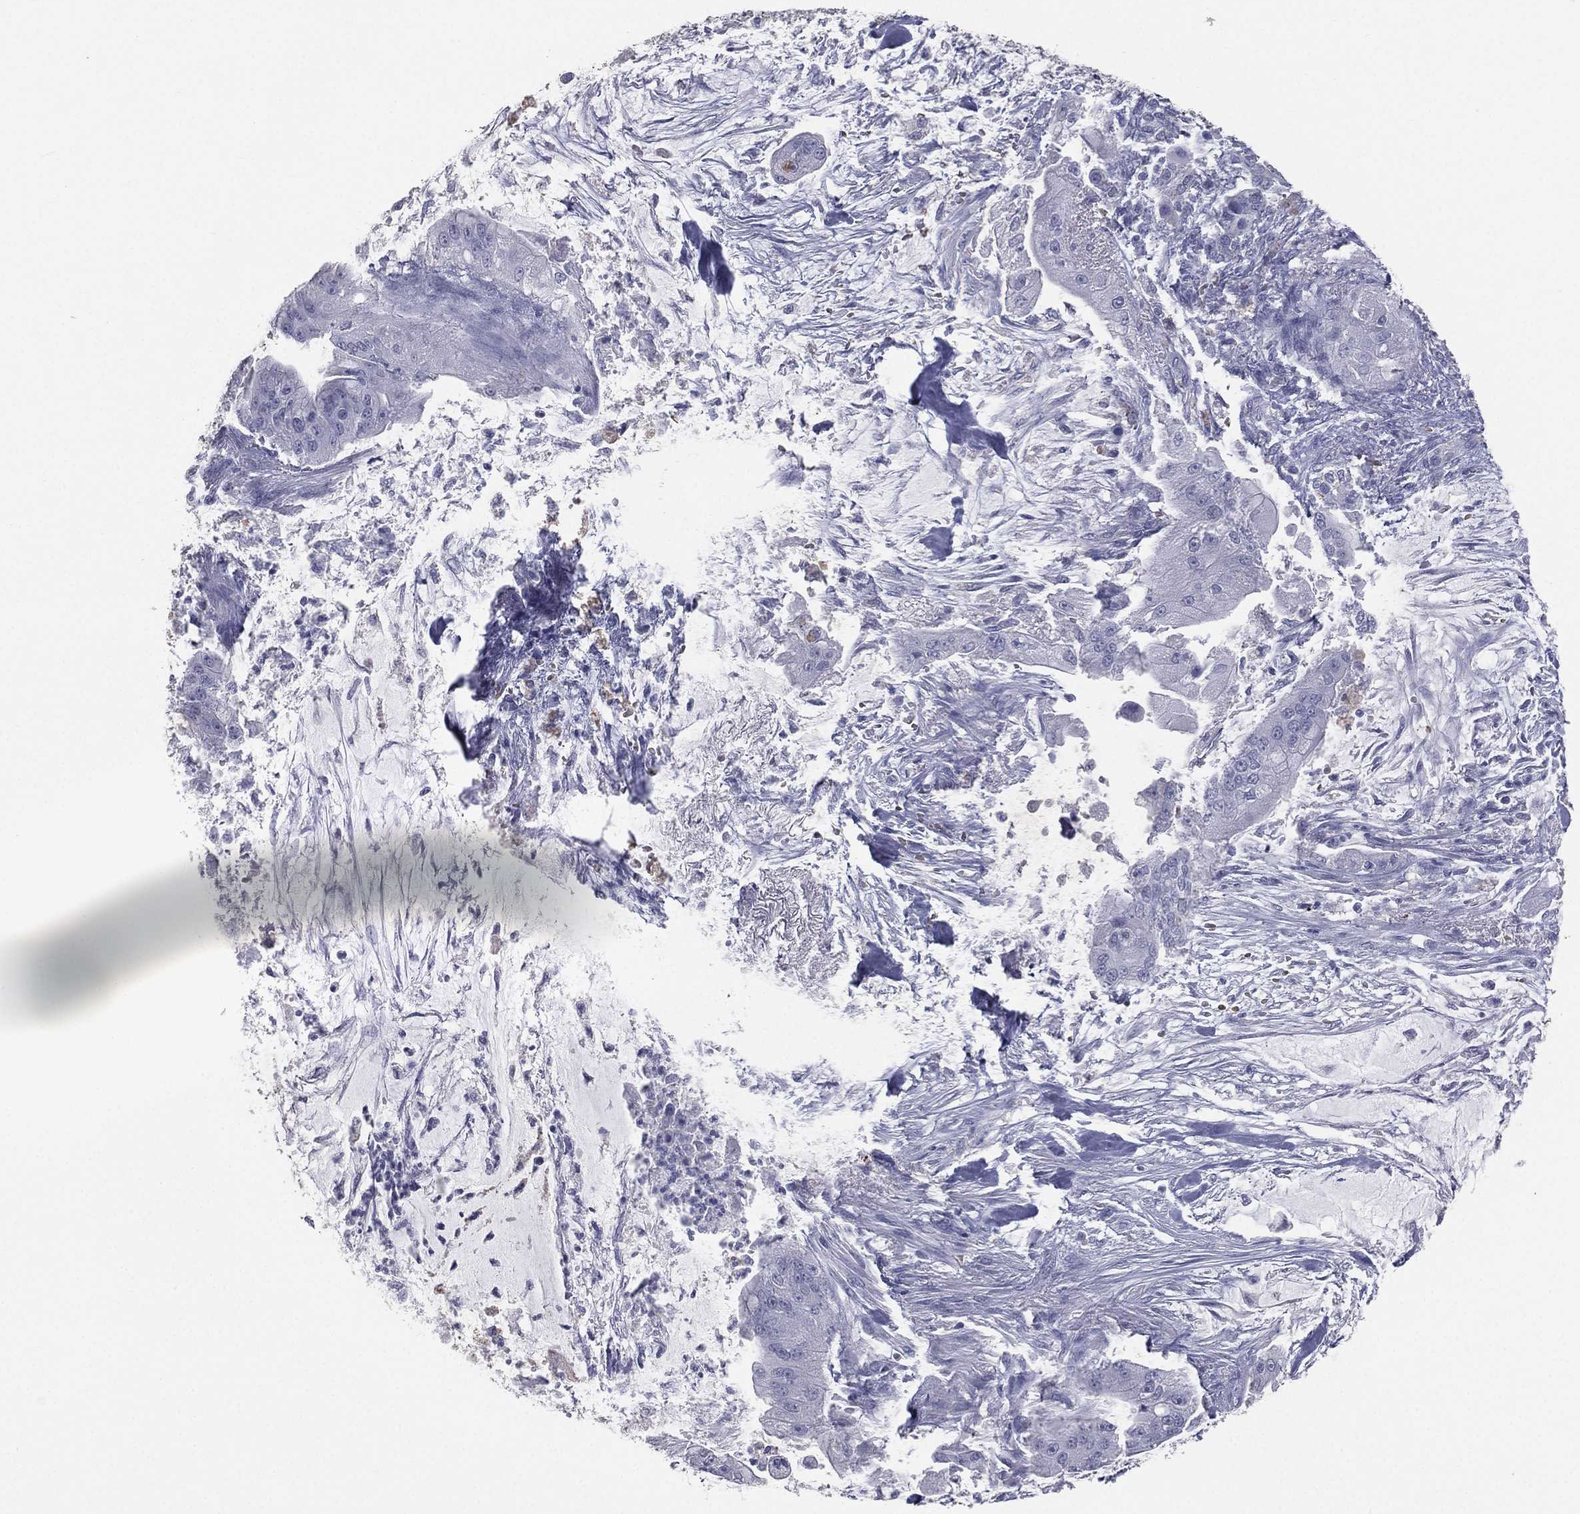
{"staining": {"intensity": "negative", "quantity": "none", "location": "none"}, "tissue": "pancreatic cancer", "cell_type": "Tumor cells", "image_type": "cancer", "snomed": [{"axis": "morphology", "description": "Normal tissue, NOS"}, {"axis": "morphology", "description": "Inflammation, NOS"}, {"axis": "morphology", "description": "Adenocarcinoma, NOS"}, {"axis": "topography", "description": "Pancreas"}], "caption": "DAB immunohistochemical staining of human pancreatic adenocarcinoma reveals no significant staining in tumor cells. The staining is performed using DAB (3,3'-diaminobenzidine) brown chromogen with nuclei counter-stained in using hematoxylin.", "gene": "ESX1", "patient": {"sex": "male", "age": 57}}